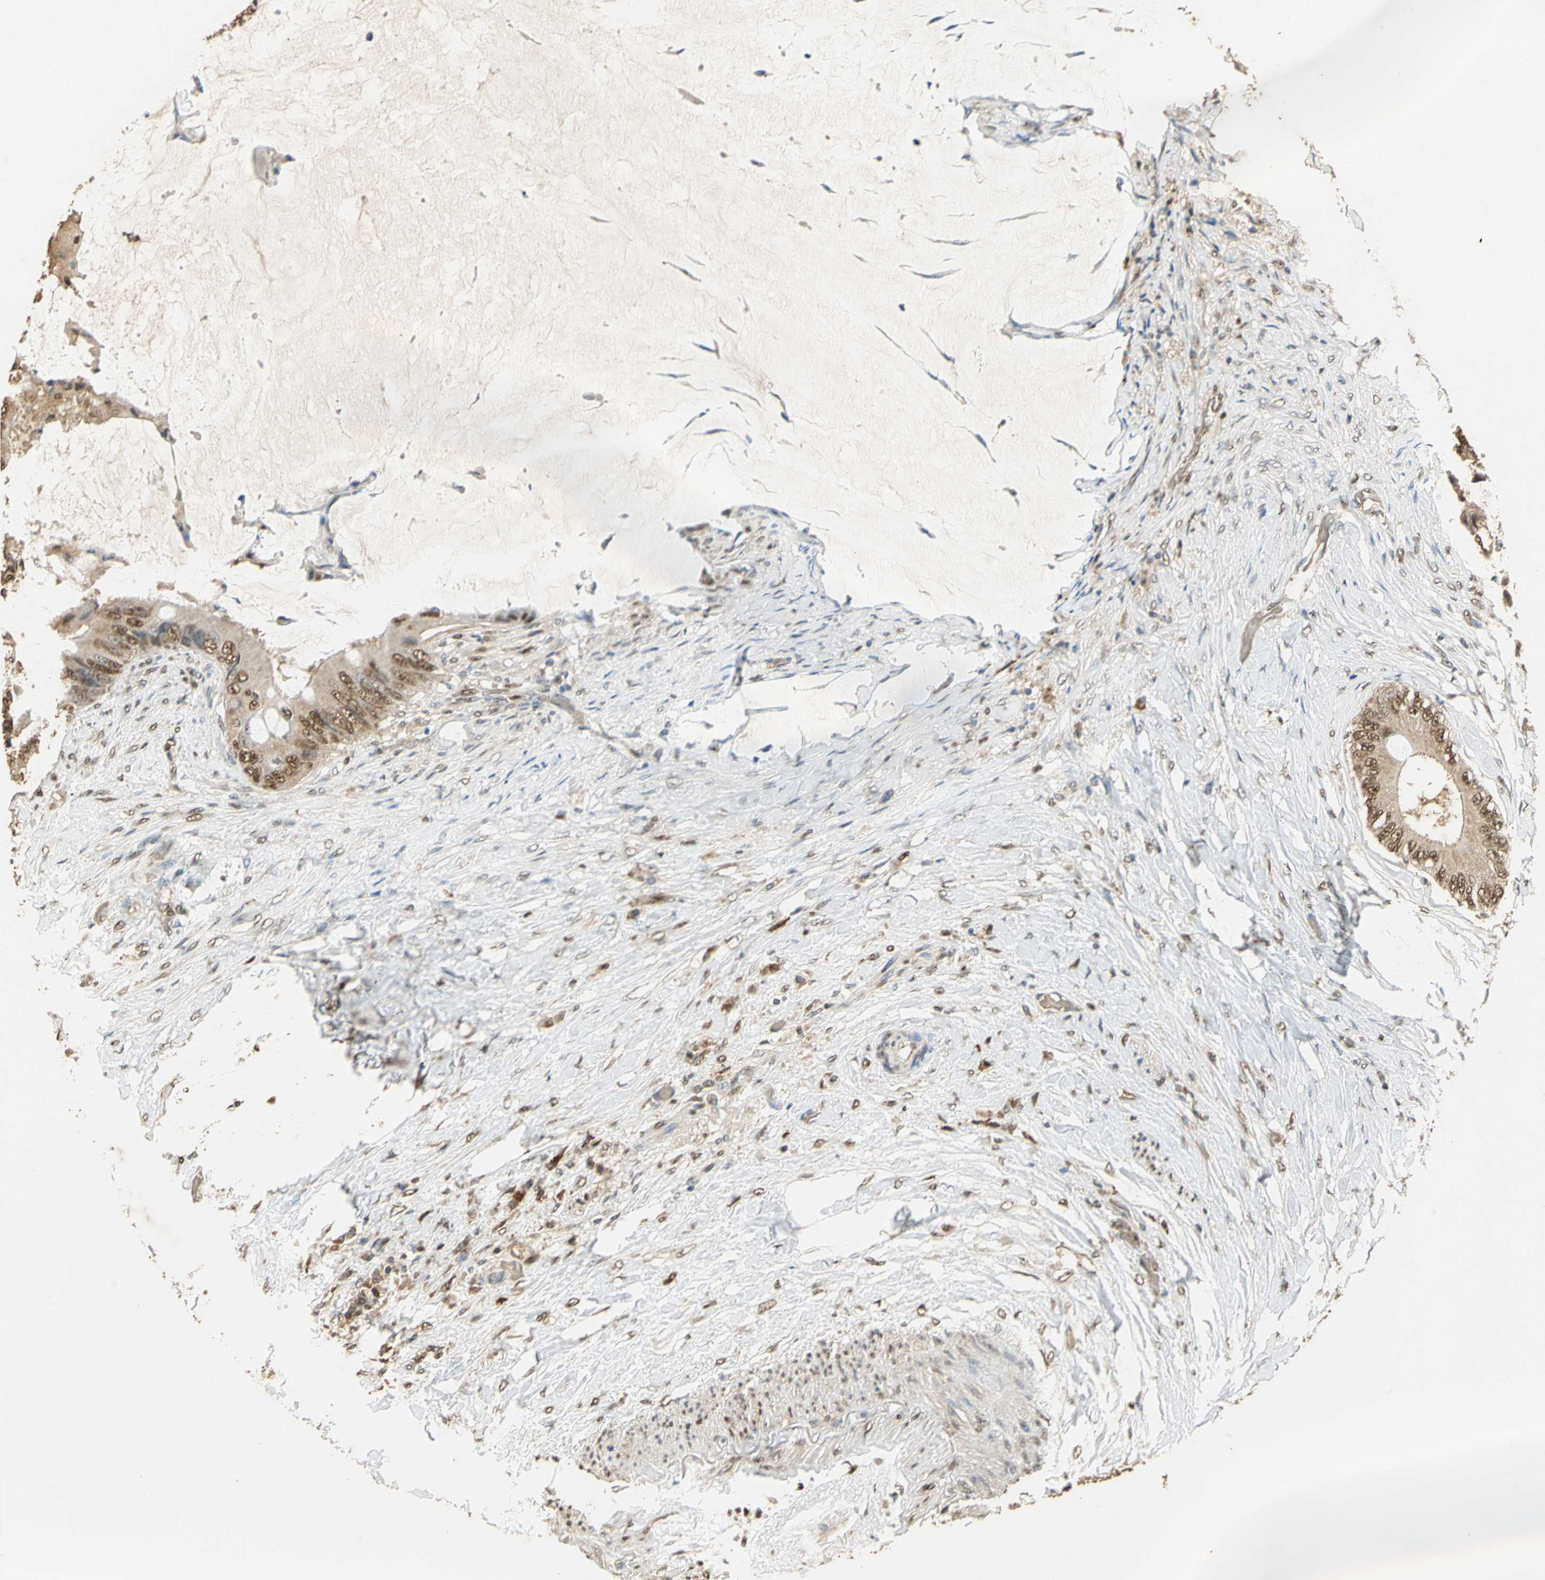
{"staining": {"intensity": "moderate", "quantity": ">75%", "location": "cytoplasmic/membranous"}, "tissue": "colorectal cancer", "cell_type": "Tumor cells", "image_type": "cancer", "snomed": [{"axis": "morphology", "description": "Normal tissue, NOS"}, {"axis": "morphology", "description": "Adenocarcinoma, NOS"}, {"axis": "topography", "description": "Rectum"}, {"axis": "topography", "description": "Peripheral nerve tissue"}], "caption": "Immunohistochemistry of colorectal adenocarcinoma exhibits medium levels of moderate cytoplasmic/membranous expression in approximately >75% of tumor cells.", "gene": "GAPDH", "patient": {"sex": "female", "age": 77}}